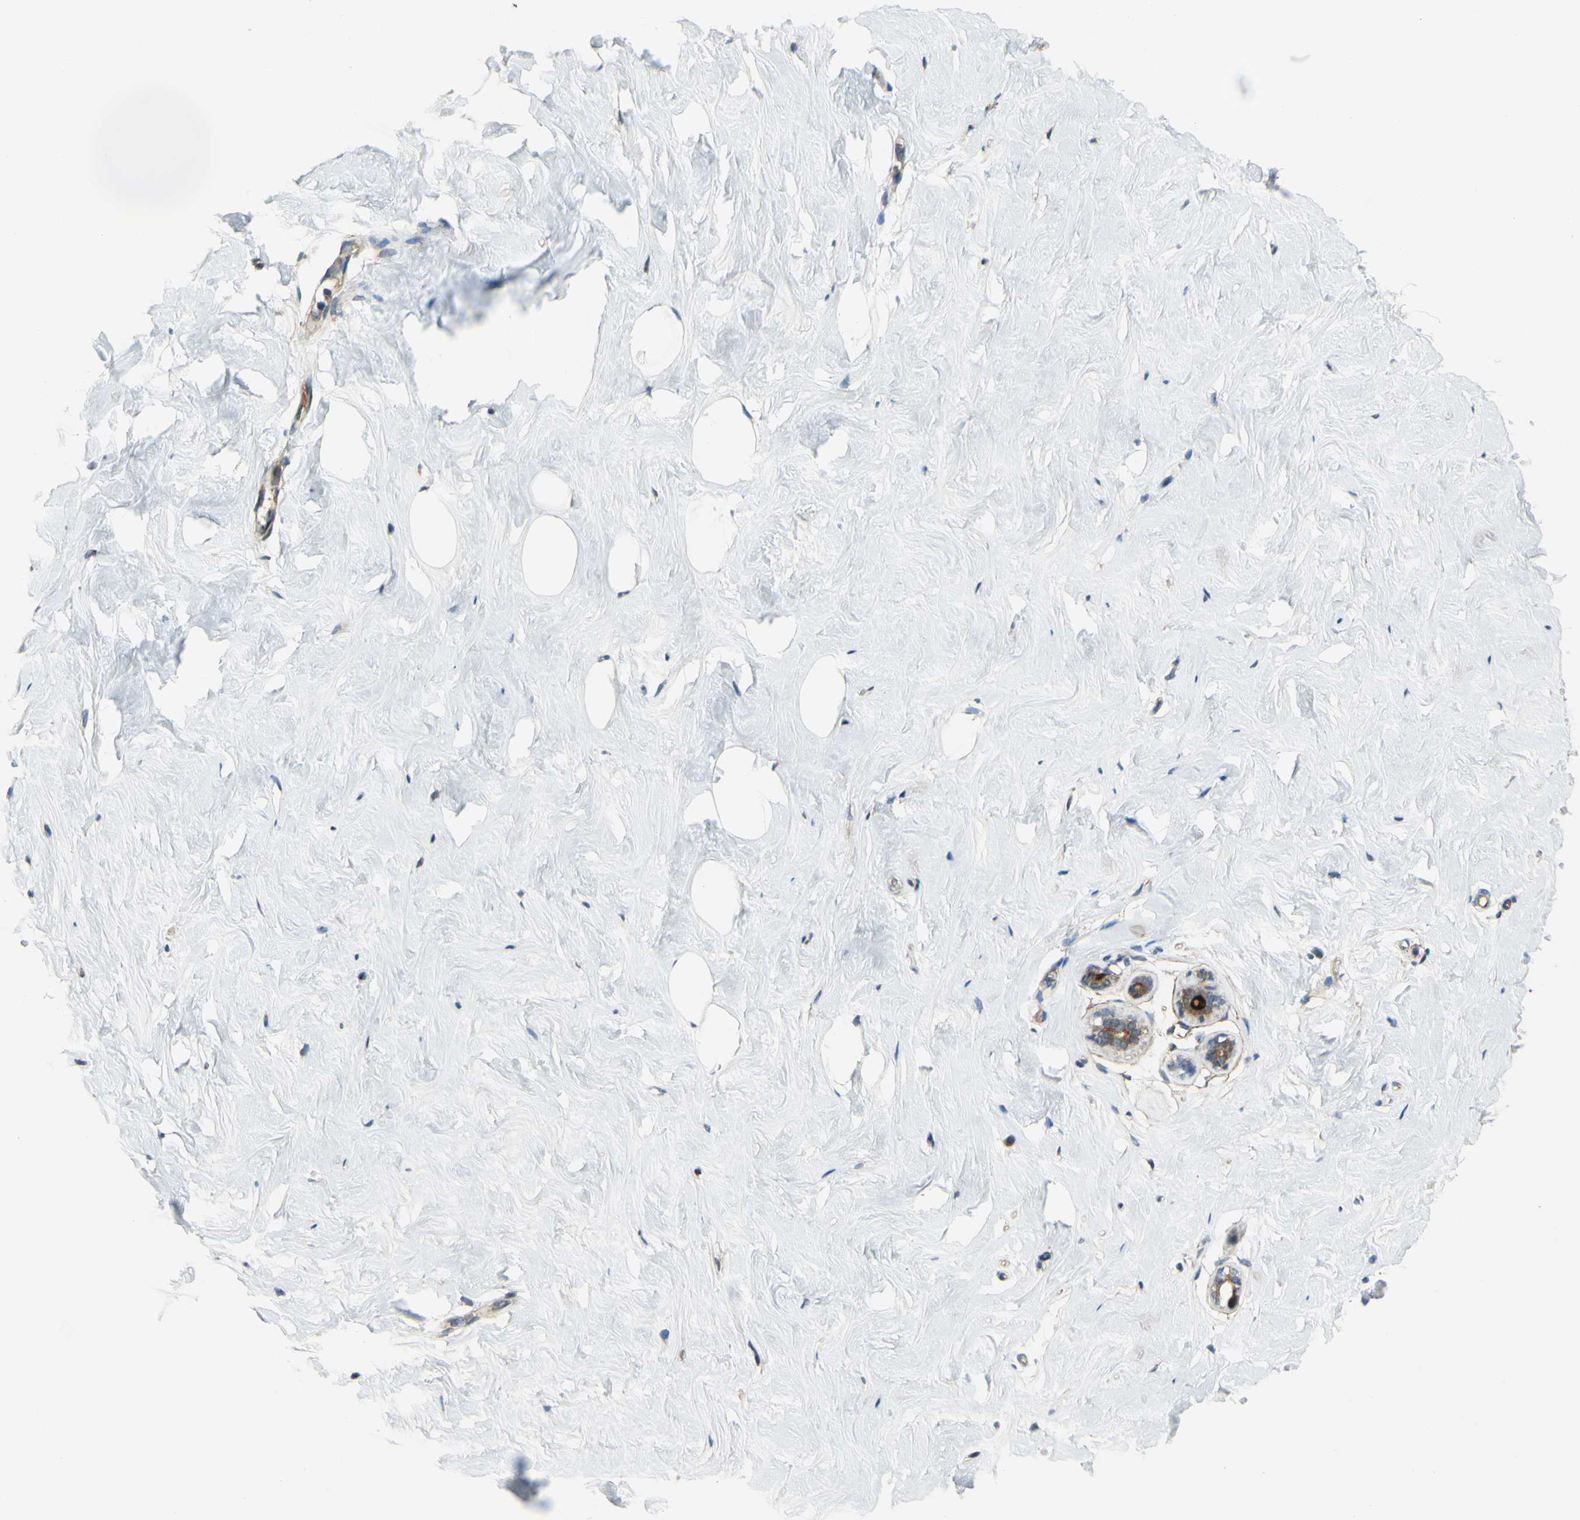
{"staining": {"intensity": "negative", "quantity": "none", "location": "none"}, "tissue": "breast", "cell_type": "Adipocytes", "image_type": "normal", "snomed": [{"axis": "morphology", "description": "Normal tissue, NOS"}, {"axis": "topography", "description": "Breast"}], "caption": "High power microscopy histopathology image of an immunohistochemistry (IHC) histopathology image of normal breast, revealing no significant positivity in adipocytes.", "gene": "ARHGAP1", "patient": {"sex": "female", "age": 75}}